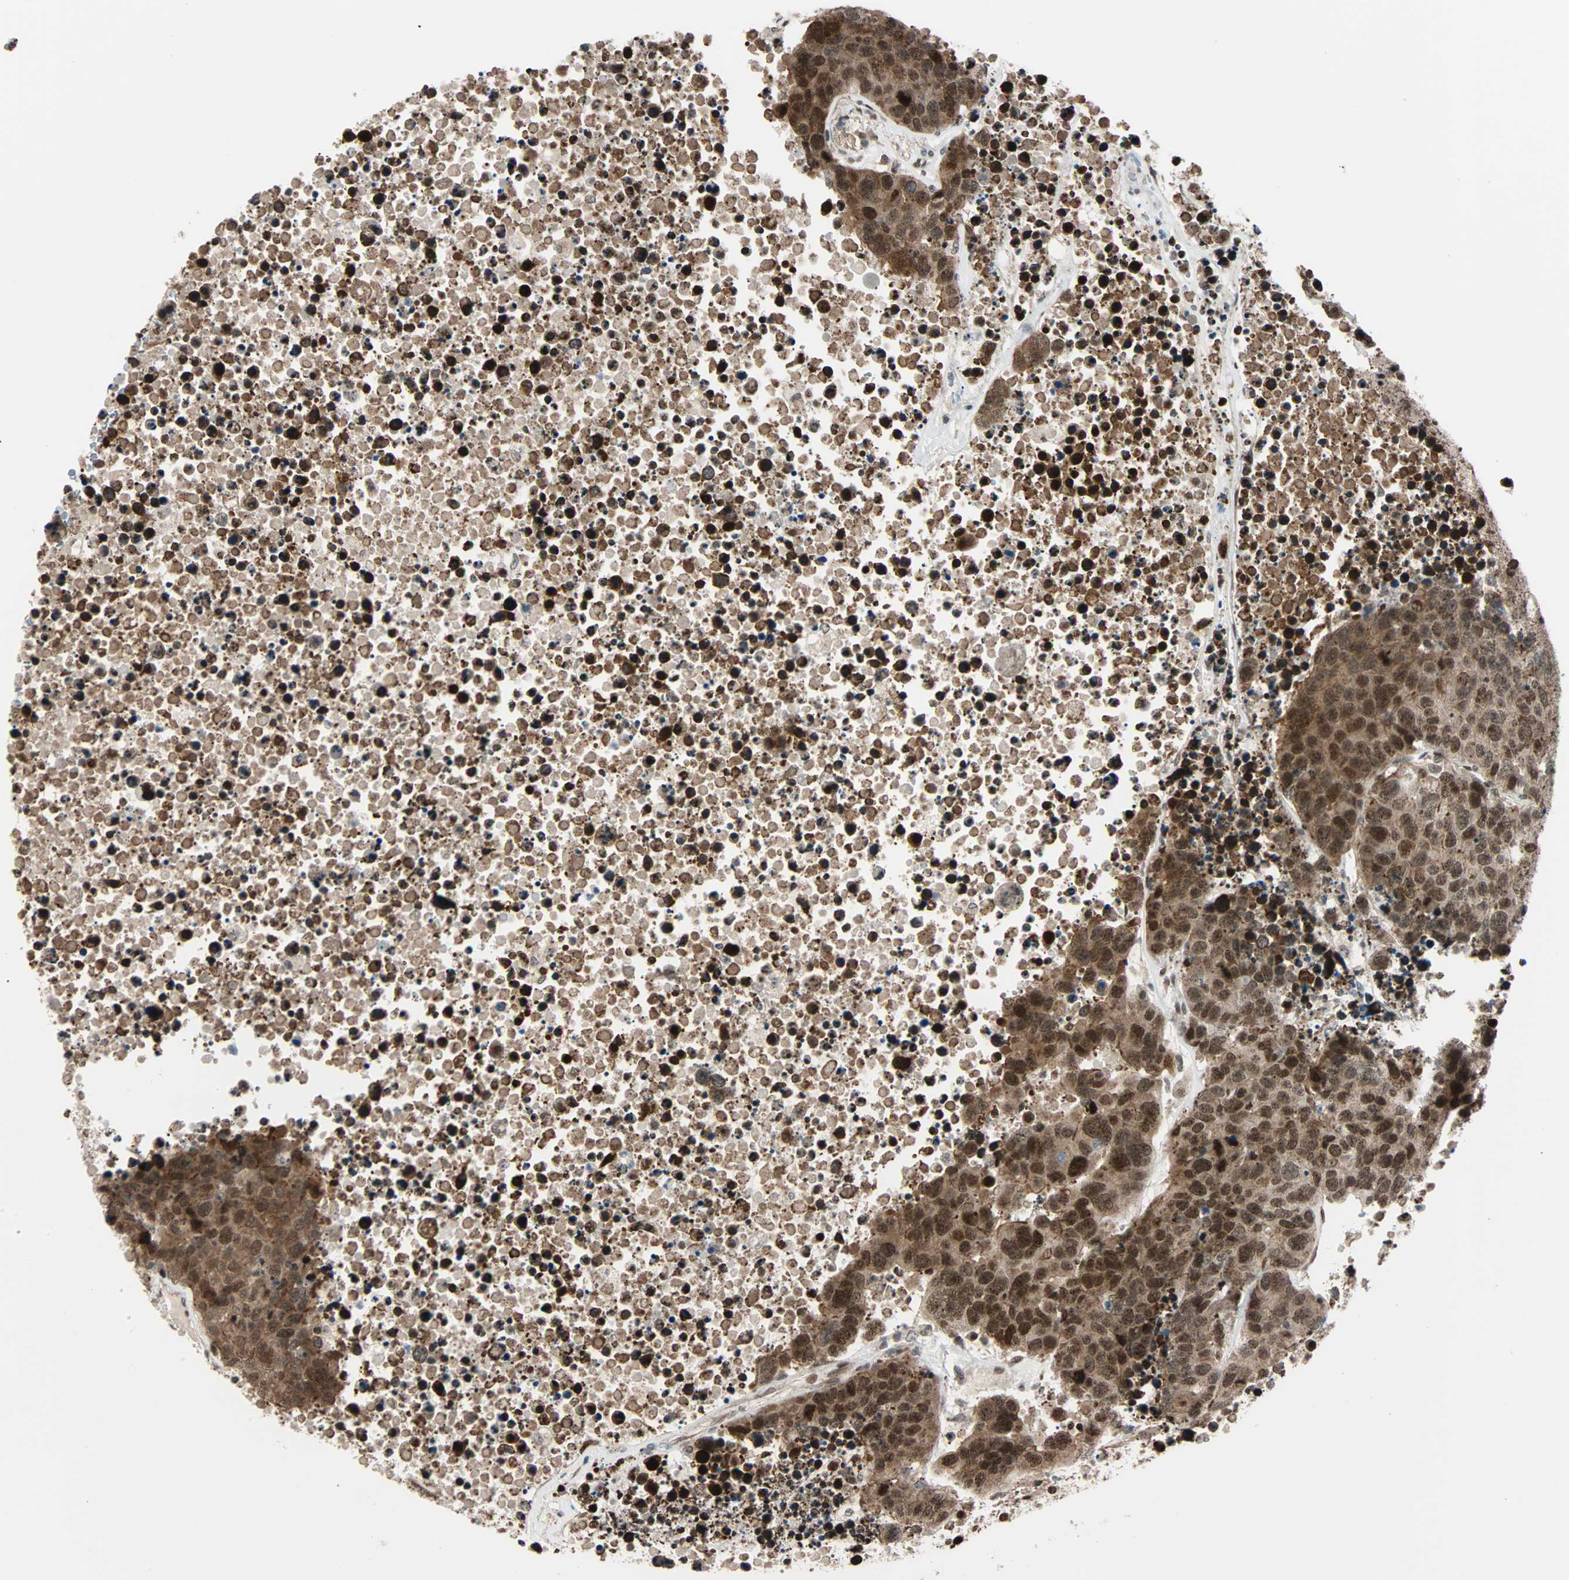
{"staining": {"intensity": "strong", "quantity": ">75%", "location": "cytoplasmic/membranous,nuclear"}, "tissue": "carcinoid", "cell_type": "Tumor cells", "image_type": "cancer", "snomed": [{"axis": "morphology", "description": "Carcinoid, malignant, NOS"}, {"axis": "topography", "description": "Lung"}], "caption": "High-power microscopy captured an immunohistochemistry photomicrograph of malignant carcinoid, revealing strong cytoplasmic/membranous and nuclear staining in about >75% of tumor cells.", "gene": "CBX4", "patient": {"sex": "male", "age": 60}}